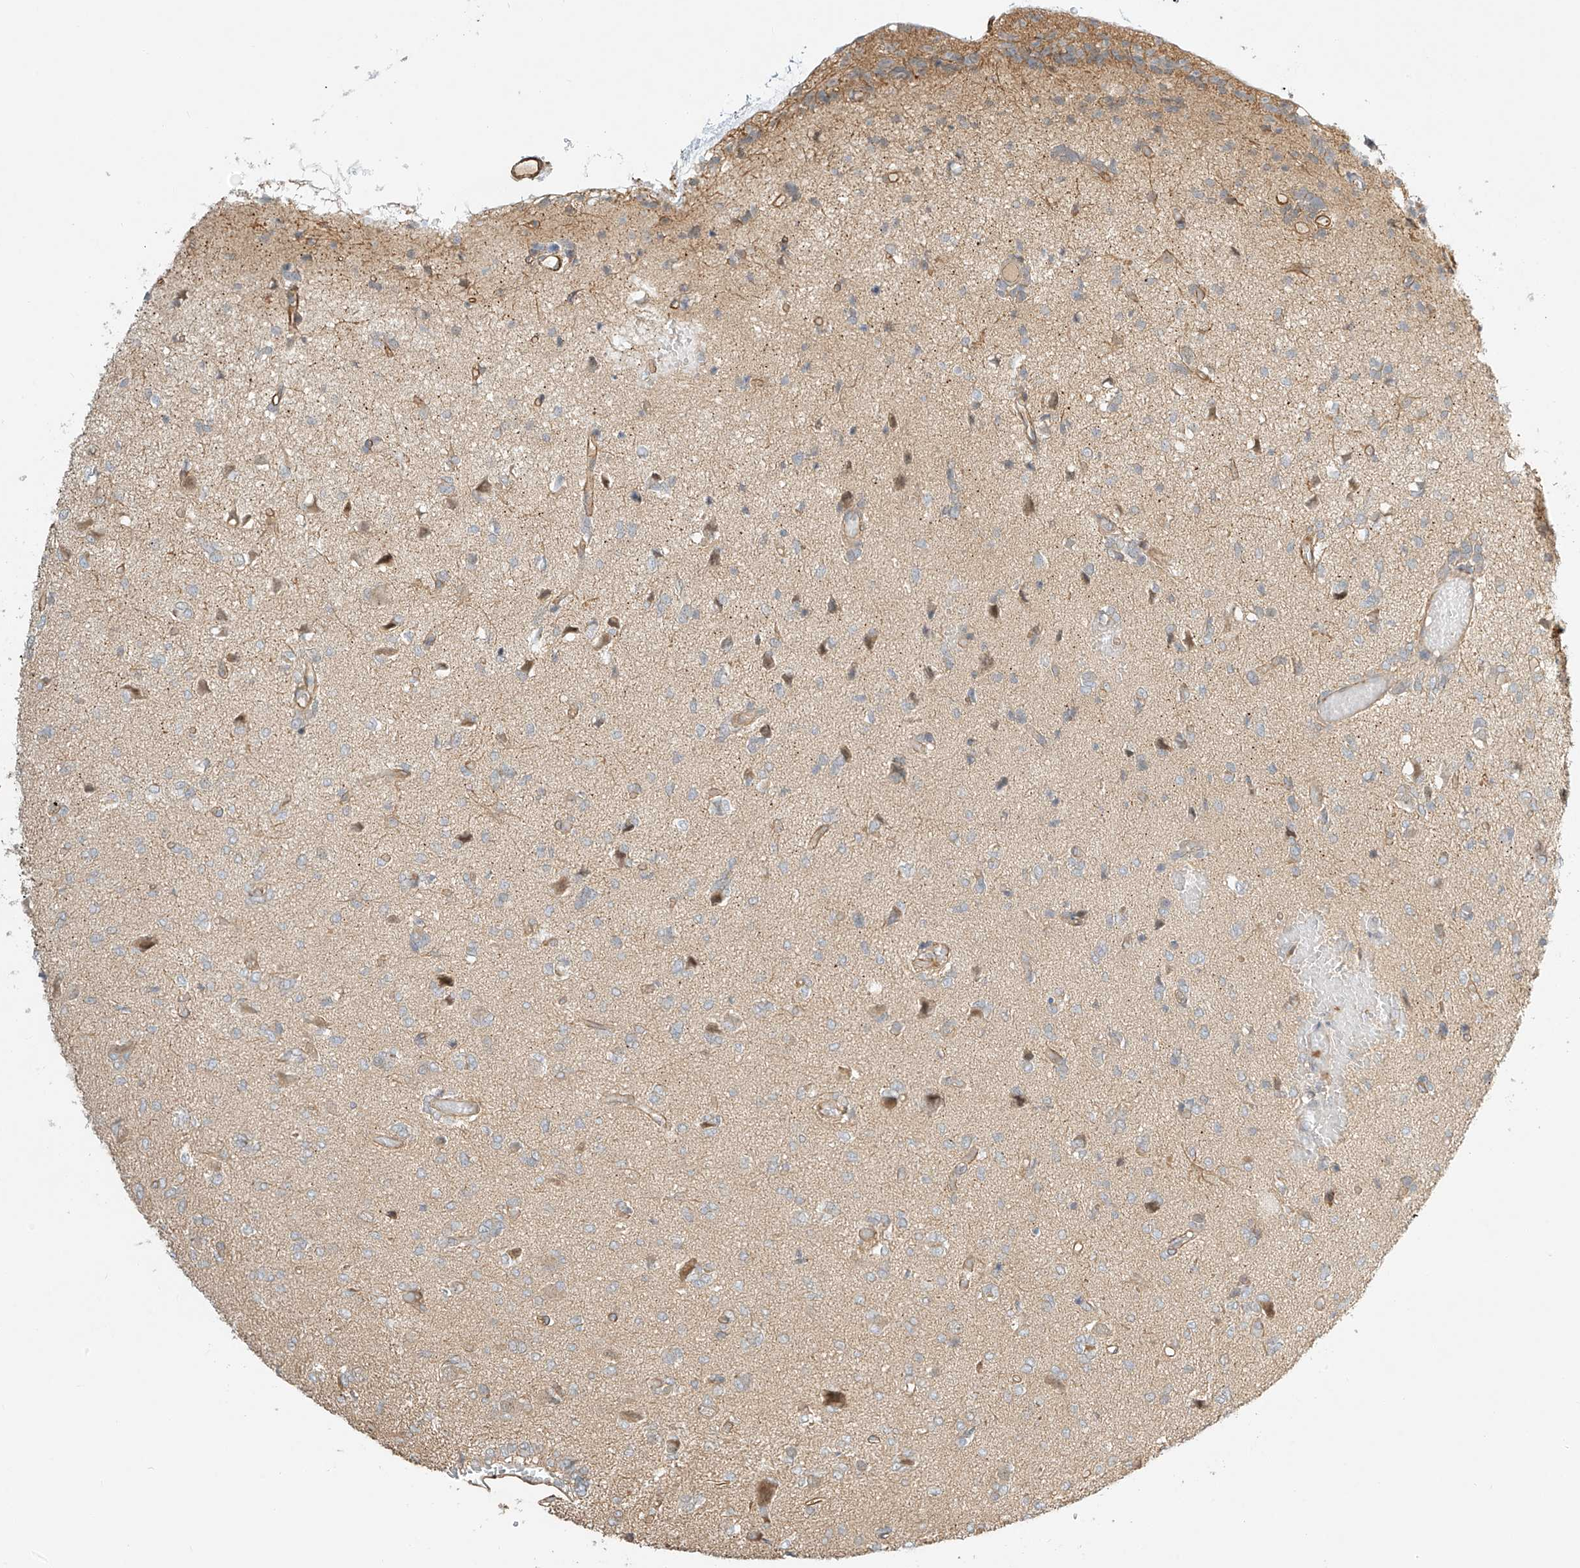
{"staining": {"intensity": "weak", "quantity": "<25%", "location": "cytoplasmic/membranous"}, "tissue": "glioma", "cell_type": "Tumor cells", "image_type": "cancer", "snomed": [{"axis": "morphology", "description": "Glioma, malignant, High grade"}, {"axis": "topography", "description": "Brain"}], "caption": "Human malignant glioma (high-grade) stained for a protein using immunohistochemistry reveals no expression in tumor cells.", "gene": "CSMD3", "patient": {"sex": "female", "age": 59}}